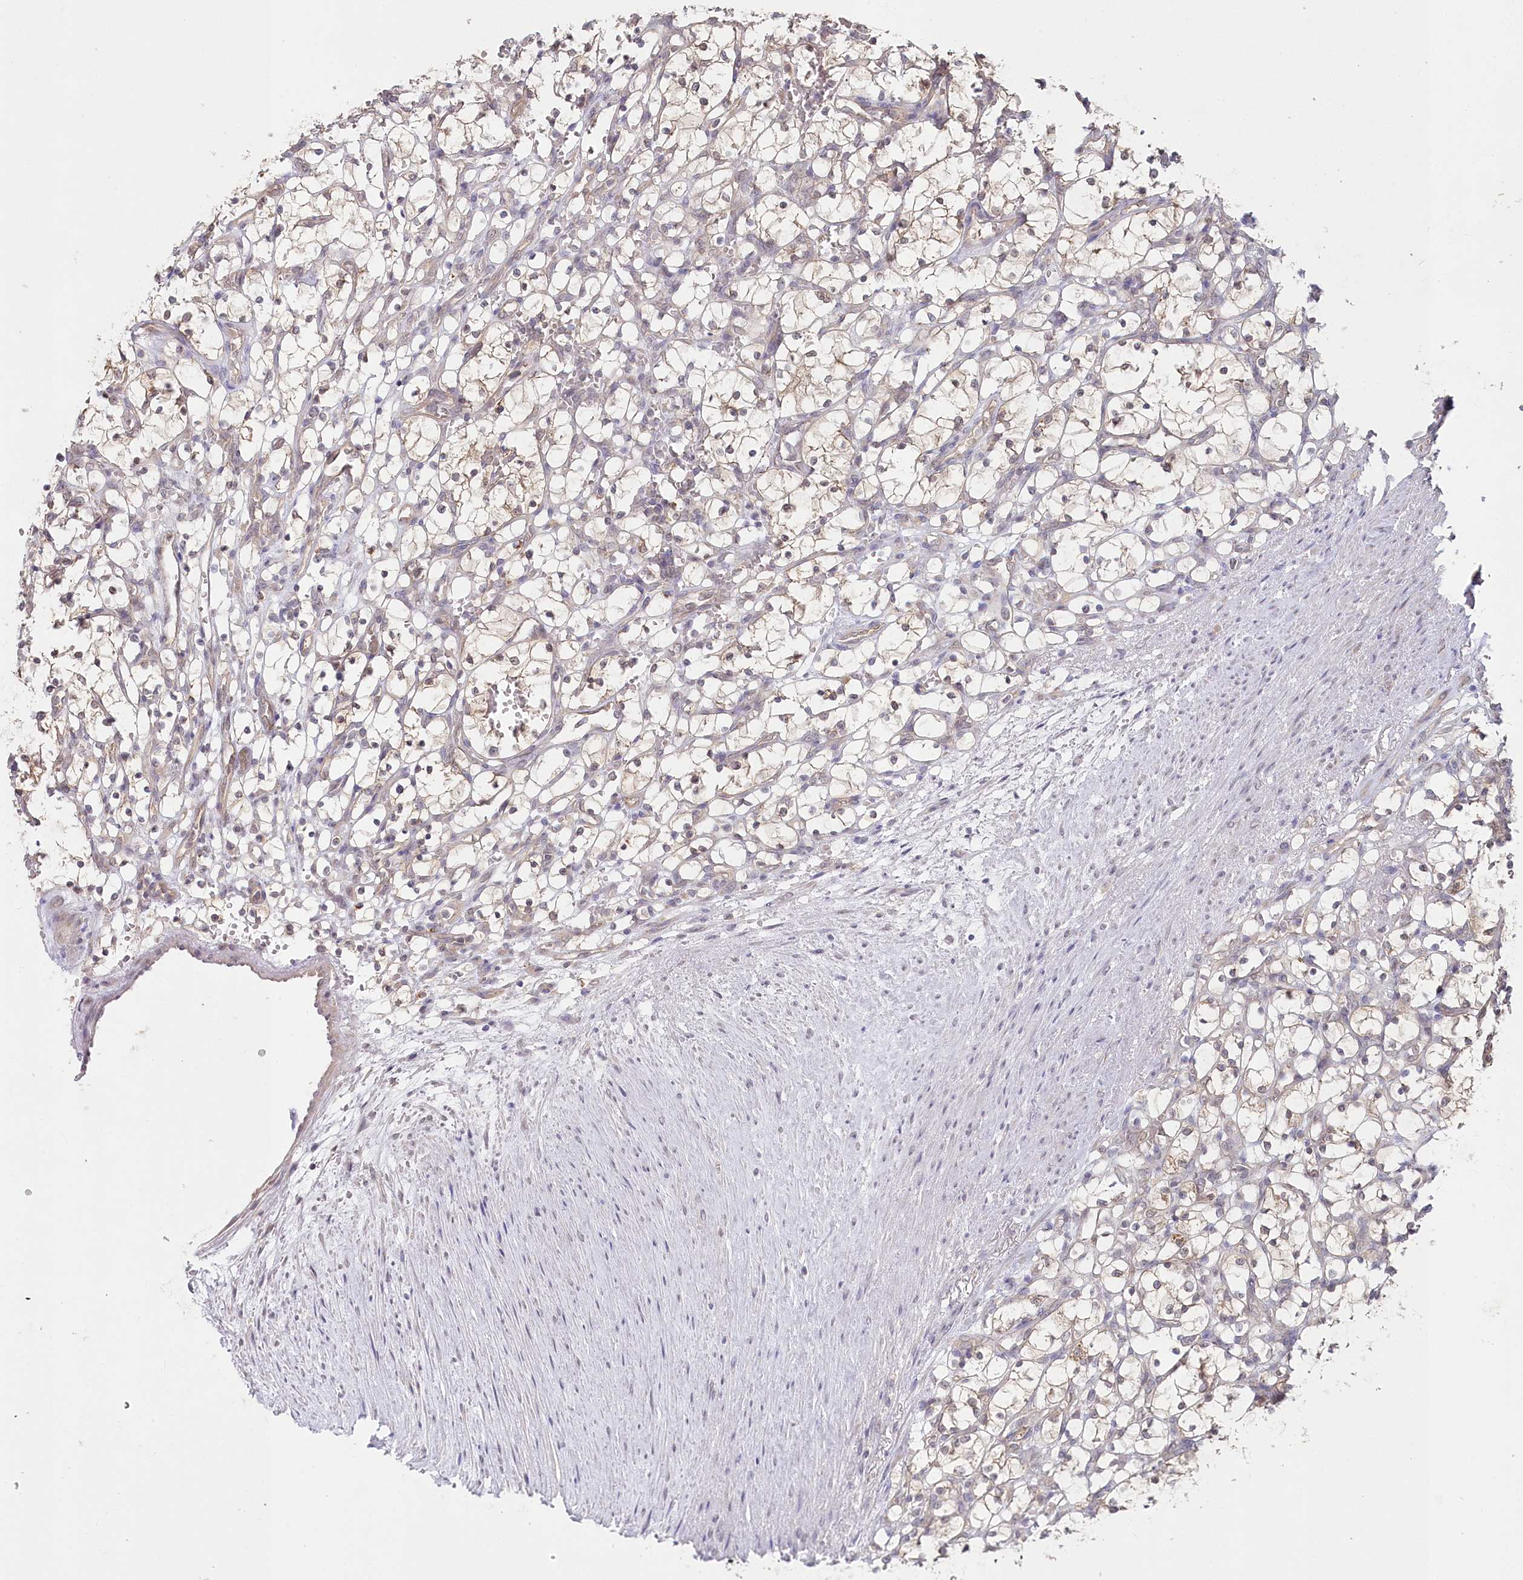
{"staining": {"intensity": "weak", "quantity": "<25%", "location": "cytoplasmic/membranous"}, "tissue": "renal cancer", "cell_type": "Tumor cells", "image_type": "cancer", "snomed": [{"axis": "morphology", "description": "Adenocarcinoma, NOS"}, {"axis": "topography", "description": "Kidney"}], "caption": "This is an IHC photomicrograph of renal cancer (adenocarcinoma). There is no staining in tumor cells.", "gene": "AAMDC", "patient": {"sex": "female", "age": 69}}